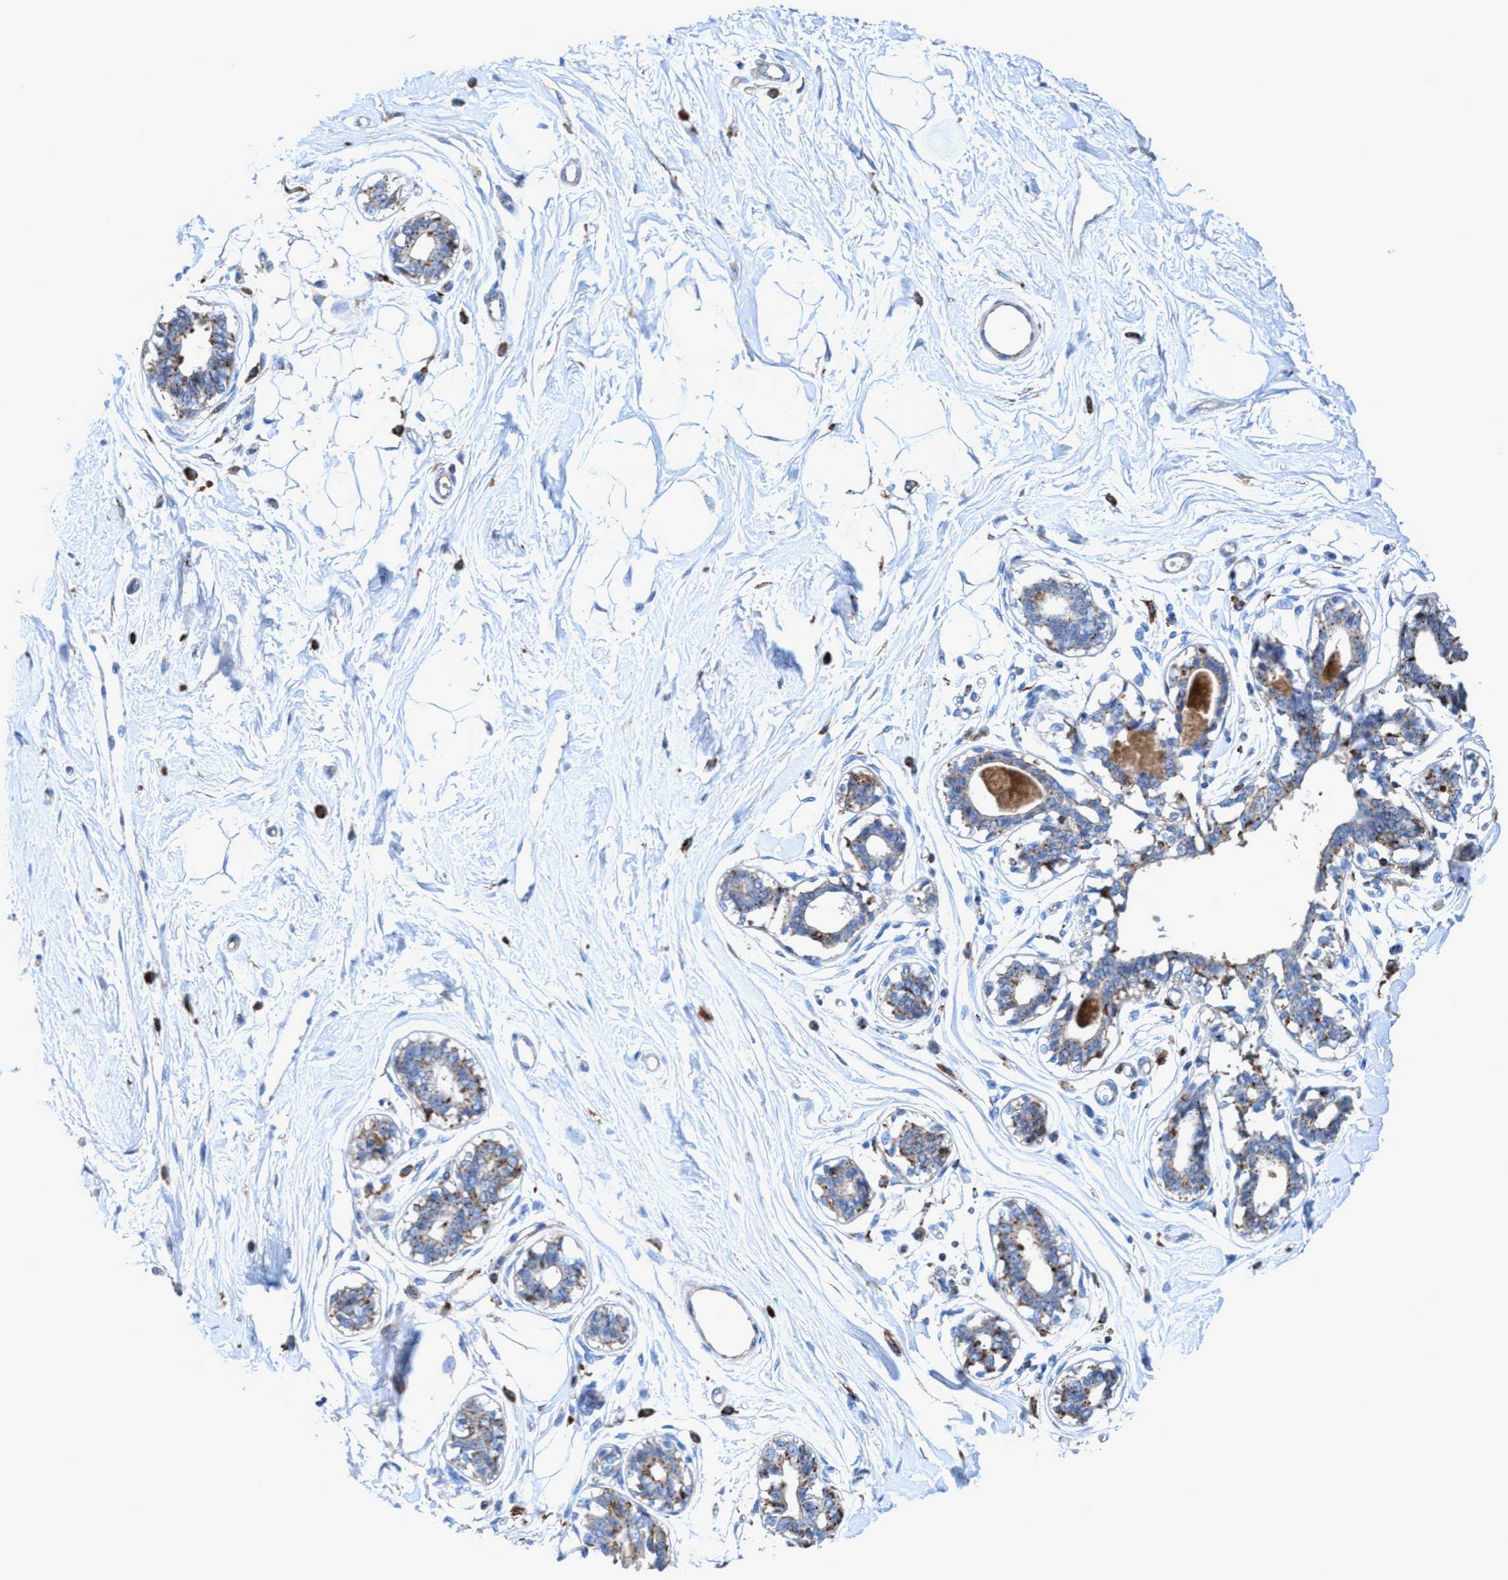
{"staining": {"intensity": "negative", "quantity": "none", "location": "none"}, "tissue": "breast", "cell_type": "Adipocytes", "image_type": "normal", "snomed": [{"axis": "morphology", "description": "Normal tissue, NOS"}, {"axis": "topography", "description": "Breast"}], "caption": "This is an immunohistochemistry photomicrograph of benign human breast. There is no positivity in adipocytes.", "gene": "TRIM65", "patient": {"sex": "female", "age": 45}}